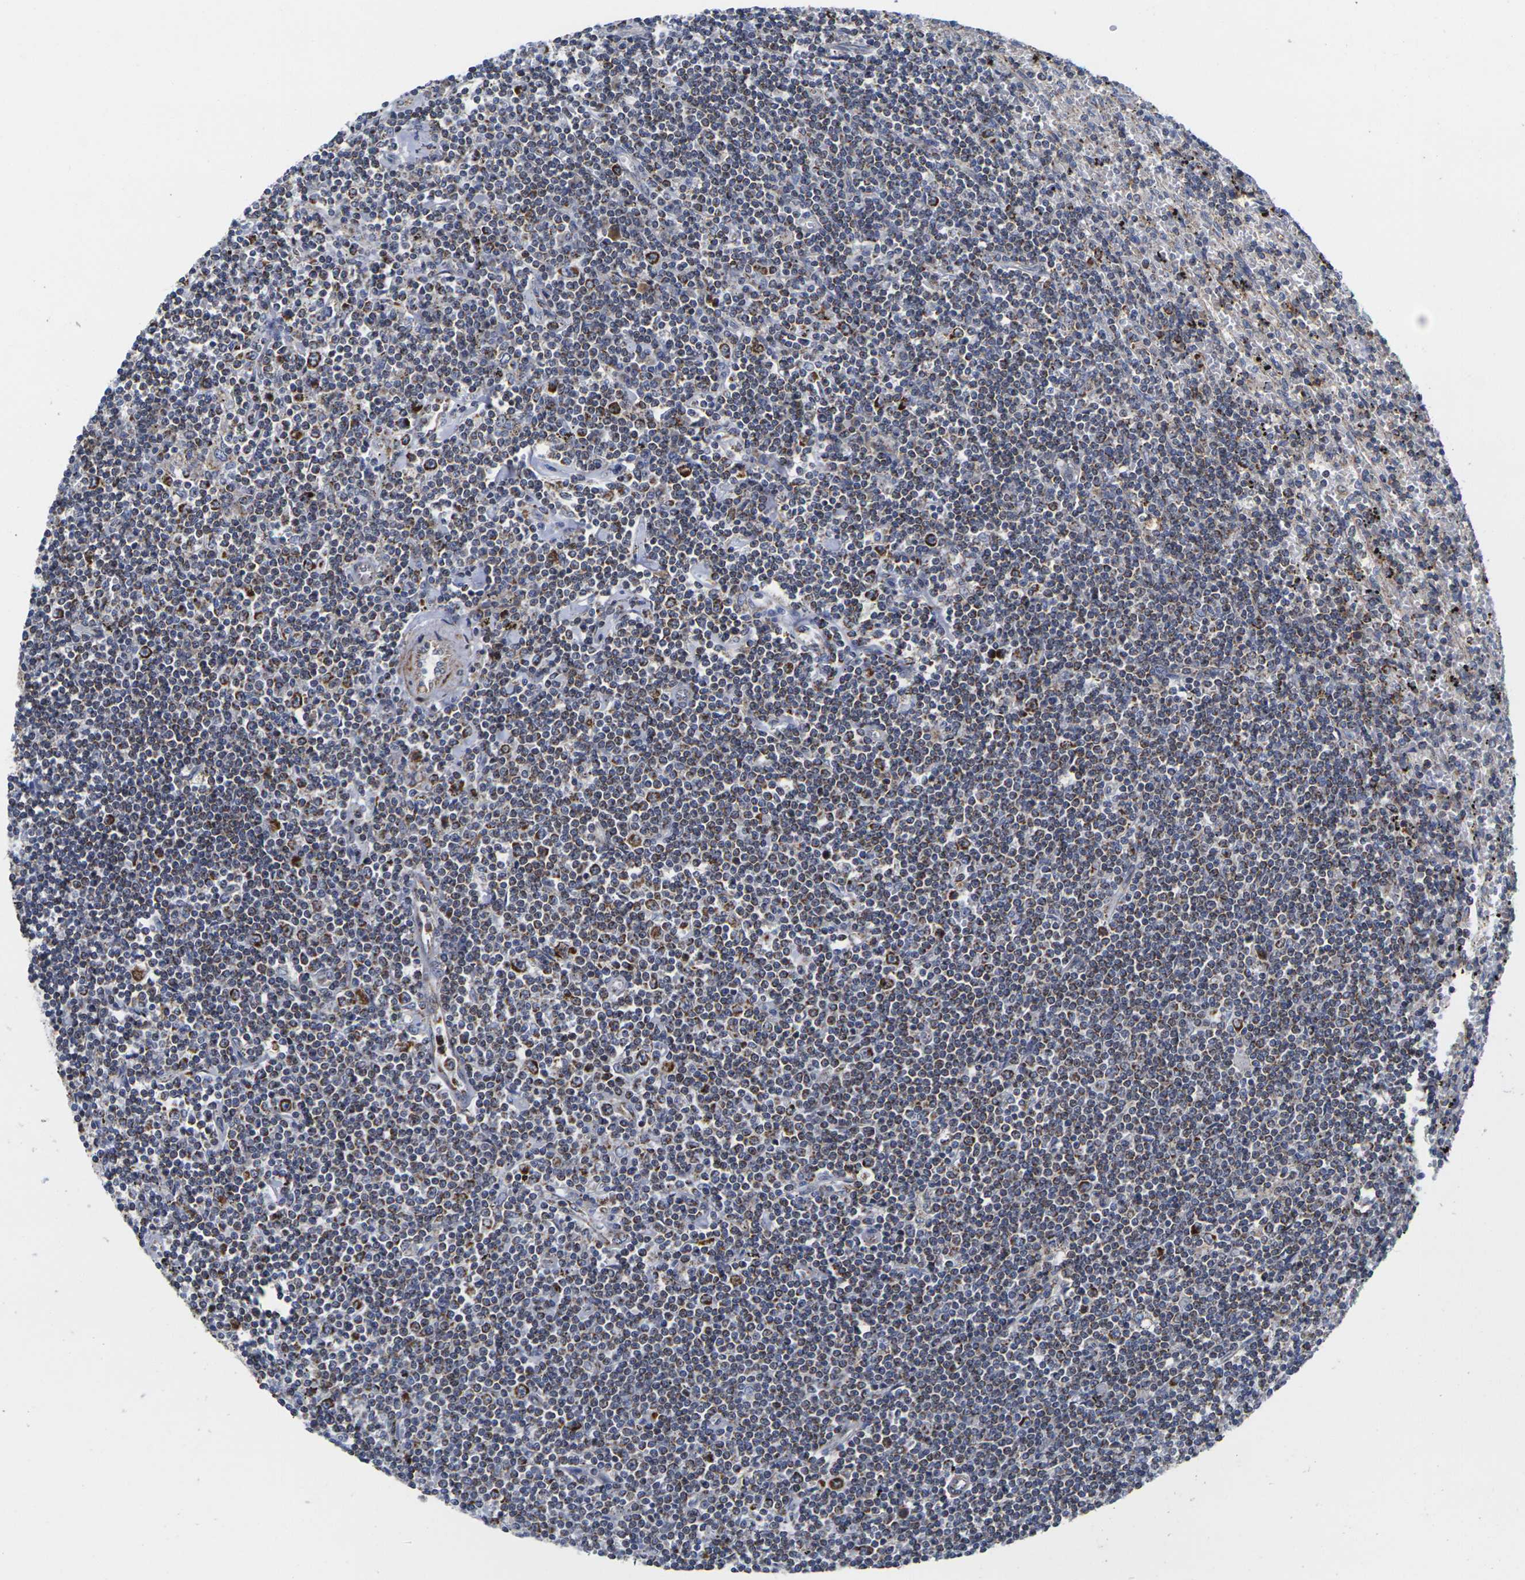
{"staining": {"intensity": "strong", "quantity": "25%-75%", "location": "cytoplasmic/membranous"}, "tissue": "lymphoma", "cell_type": "Tumor cells", "image_type": "cancer", "snomed": [{"axis": "morphology", "description": "Malignant lymphoma, non-Hodgkin's type, Low grade"}, {"axis": "topography", "description": "Spleen"}], "caption": "This photomicrograph exhibits lymphoma stained with immunohistochemistry to label a protein in brown. The cytoplasmic/membranous of tumor cells show strong positivity for the protein. Nuclei are counter-stained blue.", "gene": "P2RY11", "patient": {"sex": "male", "age": 76}}